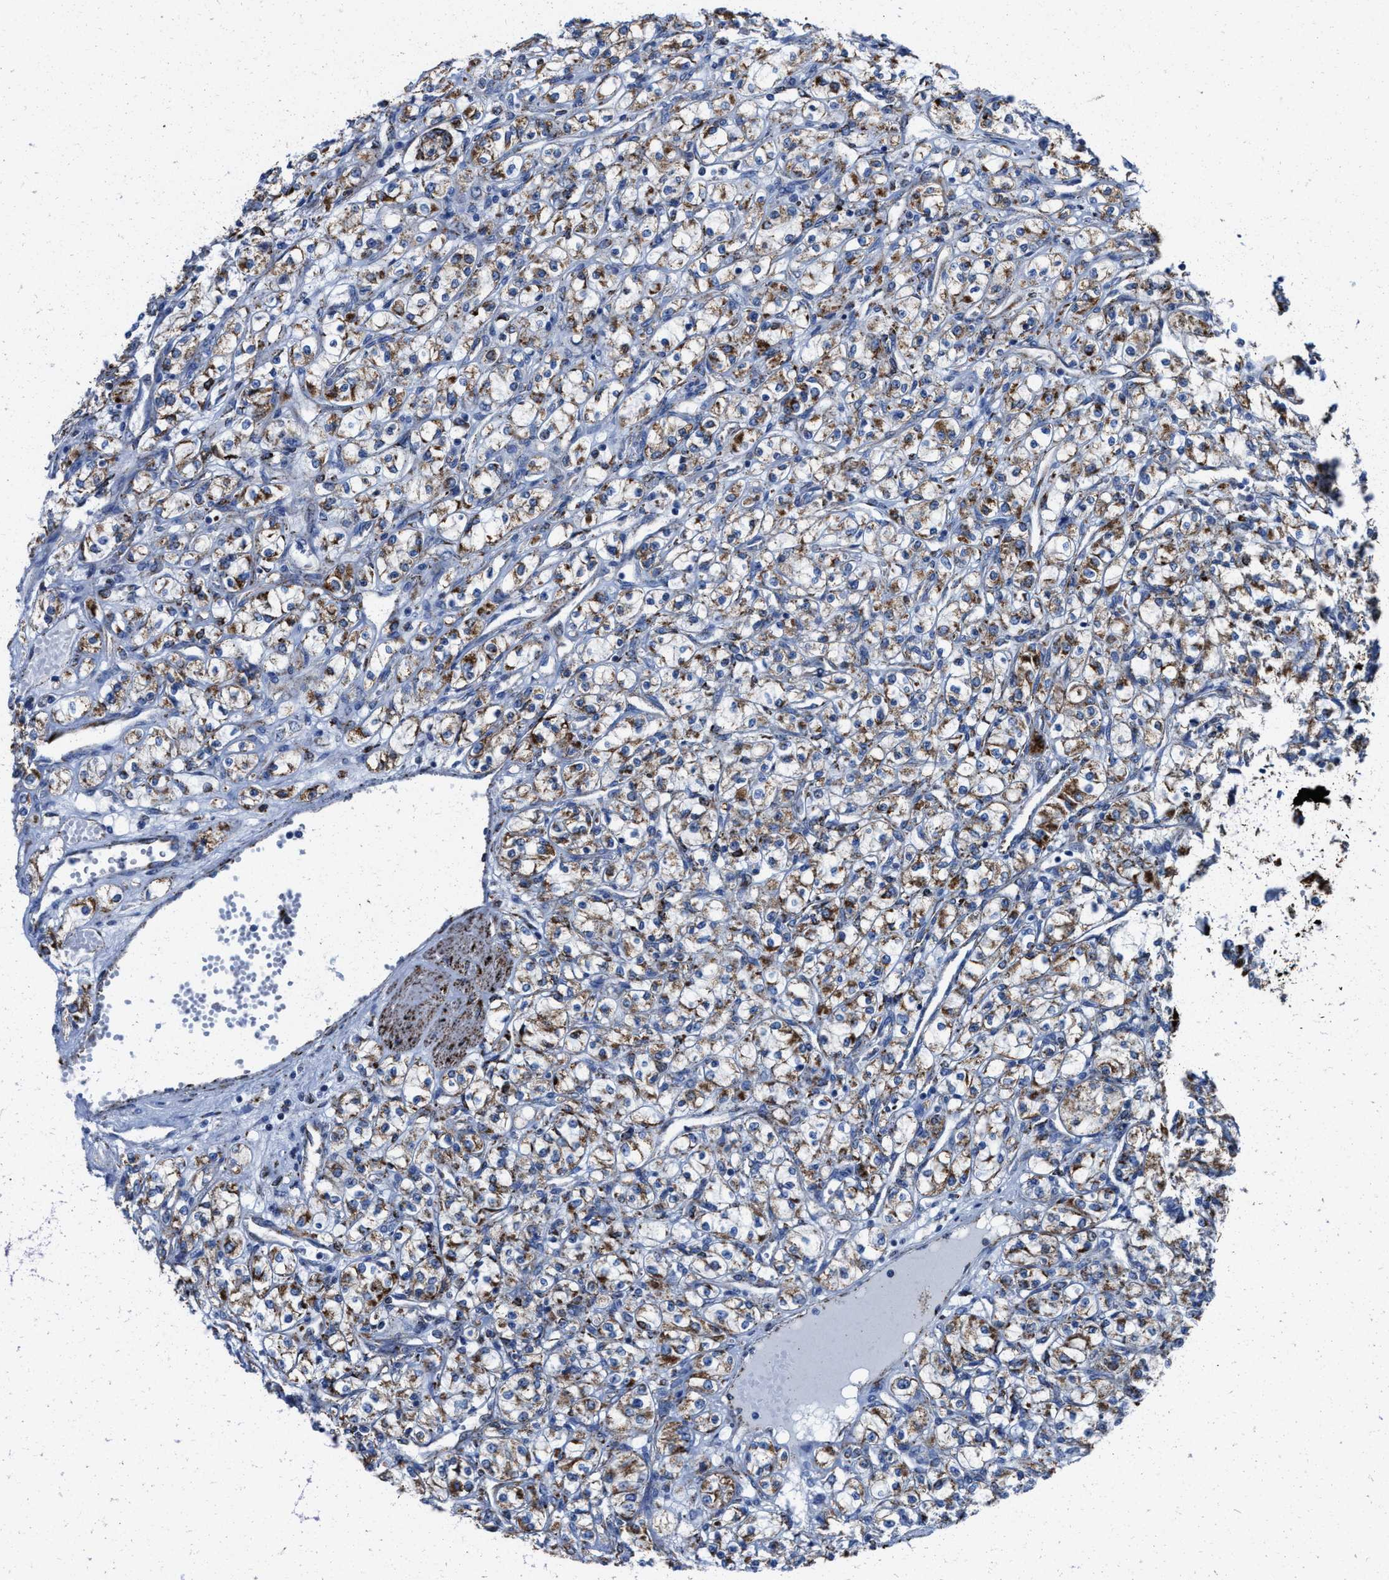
{"staining": {"intensity": "moderate", "quantity": ">75%", "location": "cytoplasmic/membranous"}, "tissue": "renal cancer", "cell_type": "Tumor cells", "image_type": "cancer", "snomed": [{"axis": "morphology", "description": "Adenocarcinoma, NOS"}, {"axis": "topography", "description": "Kidney"}], "caption": "About >75% of tumor cells in human adenocarcinoma (renal) show moderate cytoplasmic/membranous protein positivity as visualized by brown immunohistochemical staining.", "gene": "ALDH1B1", "patient": {"sex": "male", "age": 77}}